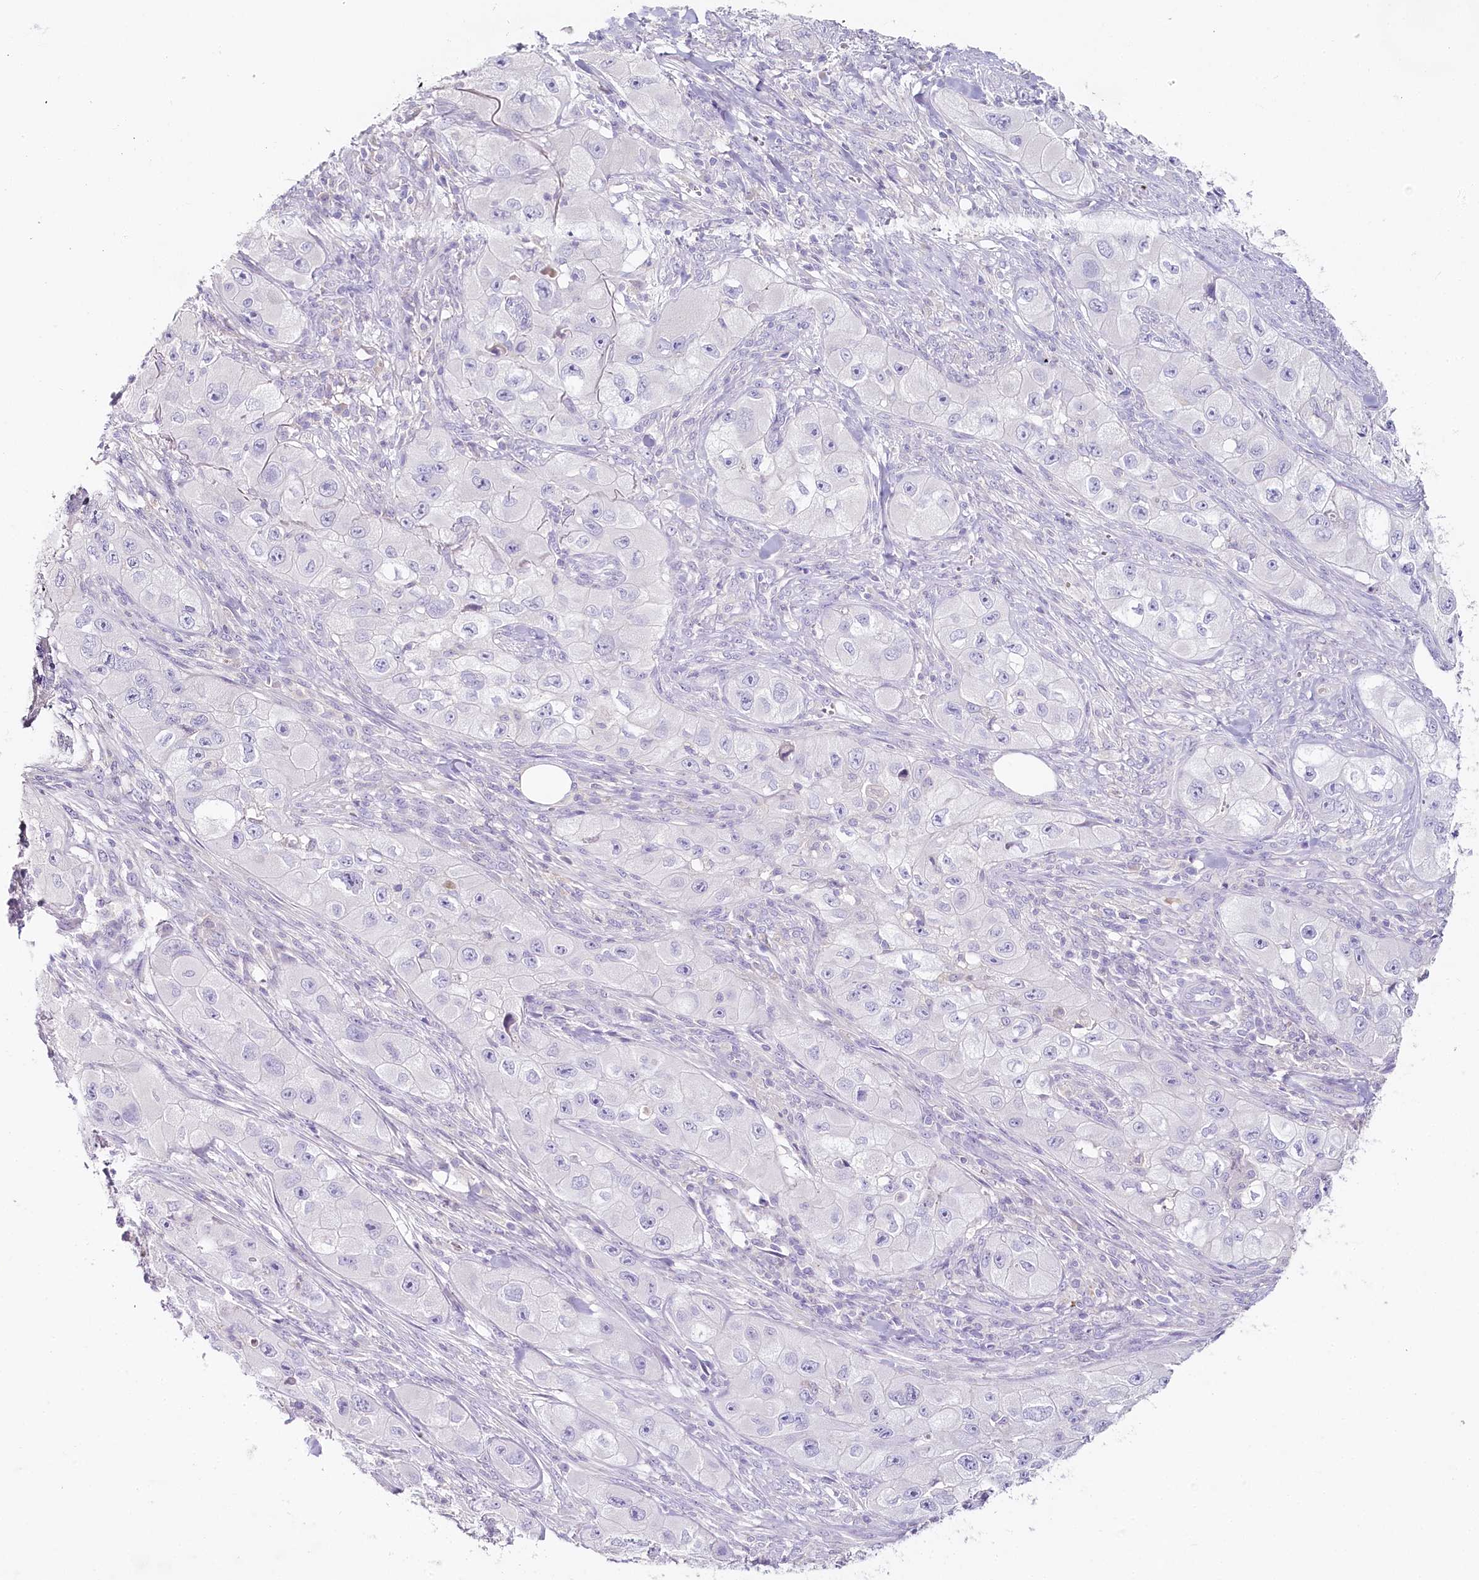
{"staining": {"intensity": "negative", "quantity": "none", "location": "none"}, "tissue": "skin cancer", "cell_type": "Tumor cells", "image_type": "cancer", "snomed": [{"axis": "morphology", "description": "Squamous cell carcinoma, NOS"}, {"axis": "topography", "description": "Skin"}, {"axis": "topography", "description": "Subcutis"}], "caption": "Immunohistochemistry (IHC) micrograph of neoplastic tissue: skin squamous cell carcinoma stained with DAB (3,3'-diaminobenzidine) displays no significant protein positivity in tumor cells.", "gene": "HPD", "patient": {"sex": "male", "age": 73}}